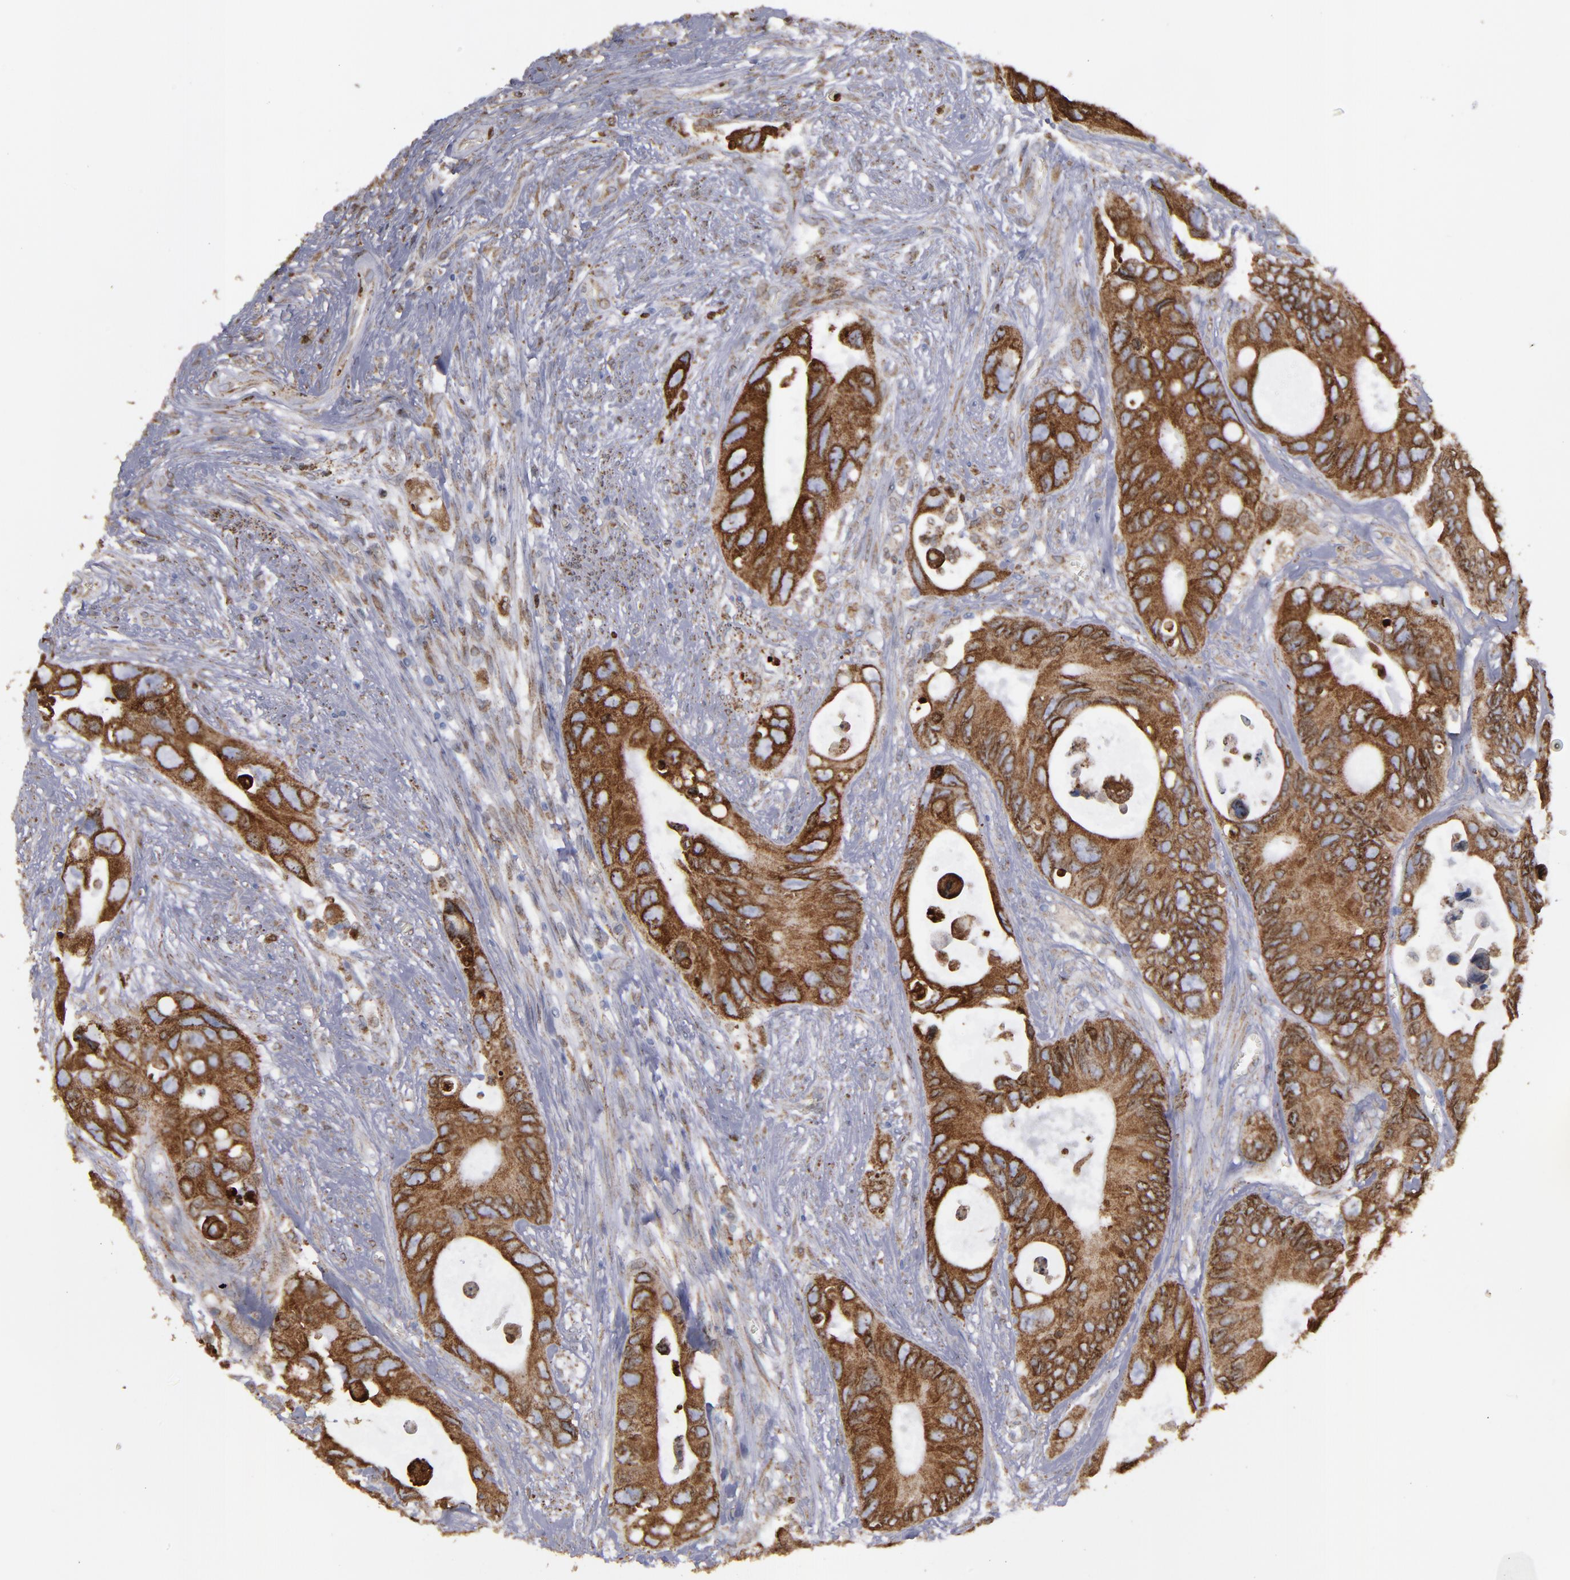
{"staining": {"intensity": "strong", "quantity": ">75%", "location": "cytoplasmic/membranous"}, "tissue": "colorectal cancer", "cell_type": "Tumor cells", "image_type": "cancer", "snomed": [{"axis": "morphology", "description": "Adenocarcinoma, NOS"}, {"axis": "topography", "description": "Rectum"}], "caption": "A photomicrograph of colorectal cancer stained for a protein exhibits strong cytoplasmic/membranous brown staining in tumor cells.", "gene": "ERLIN2", "patient": {"sex": "male", "age": 70}}